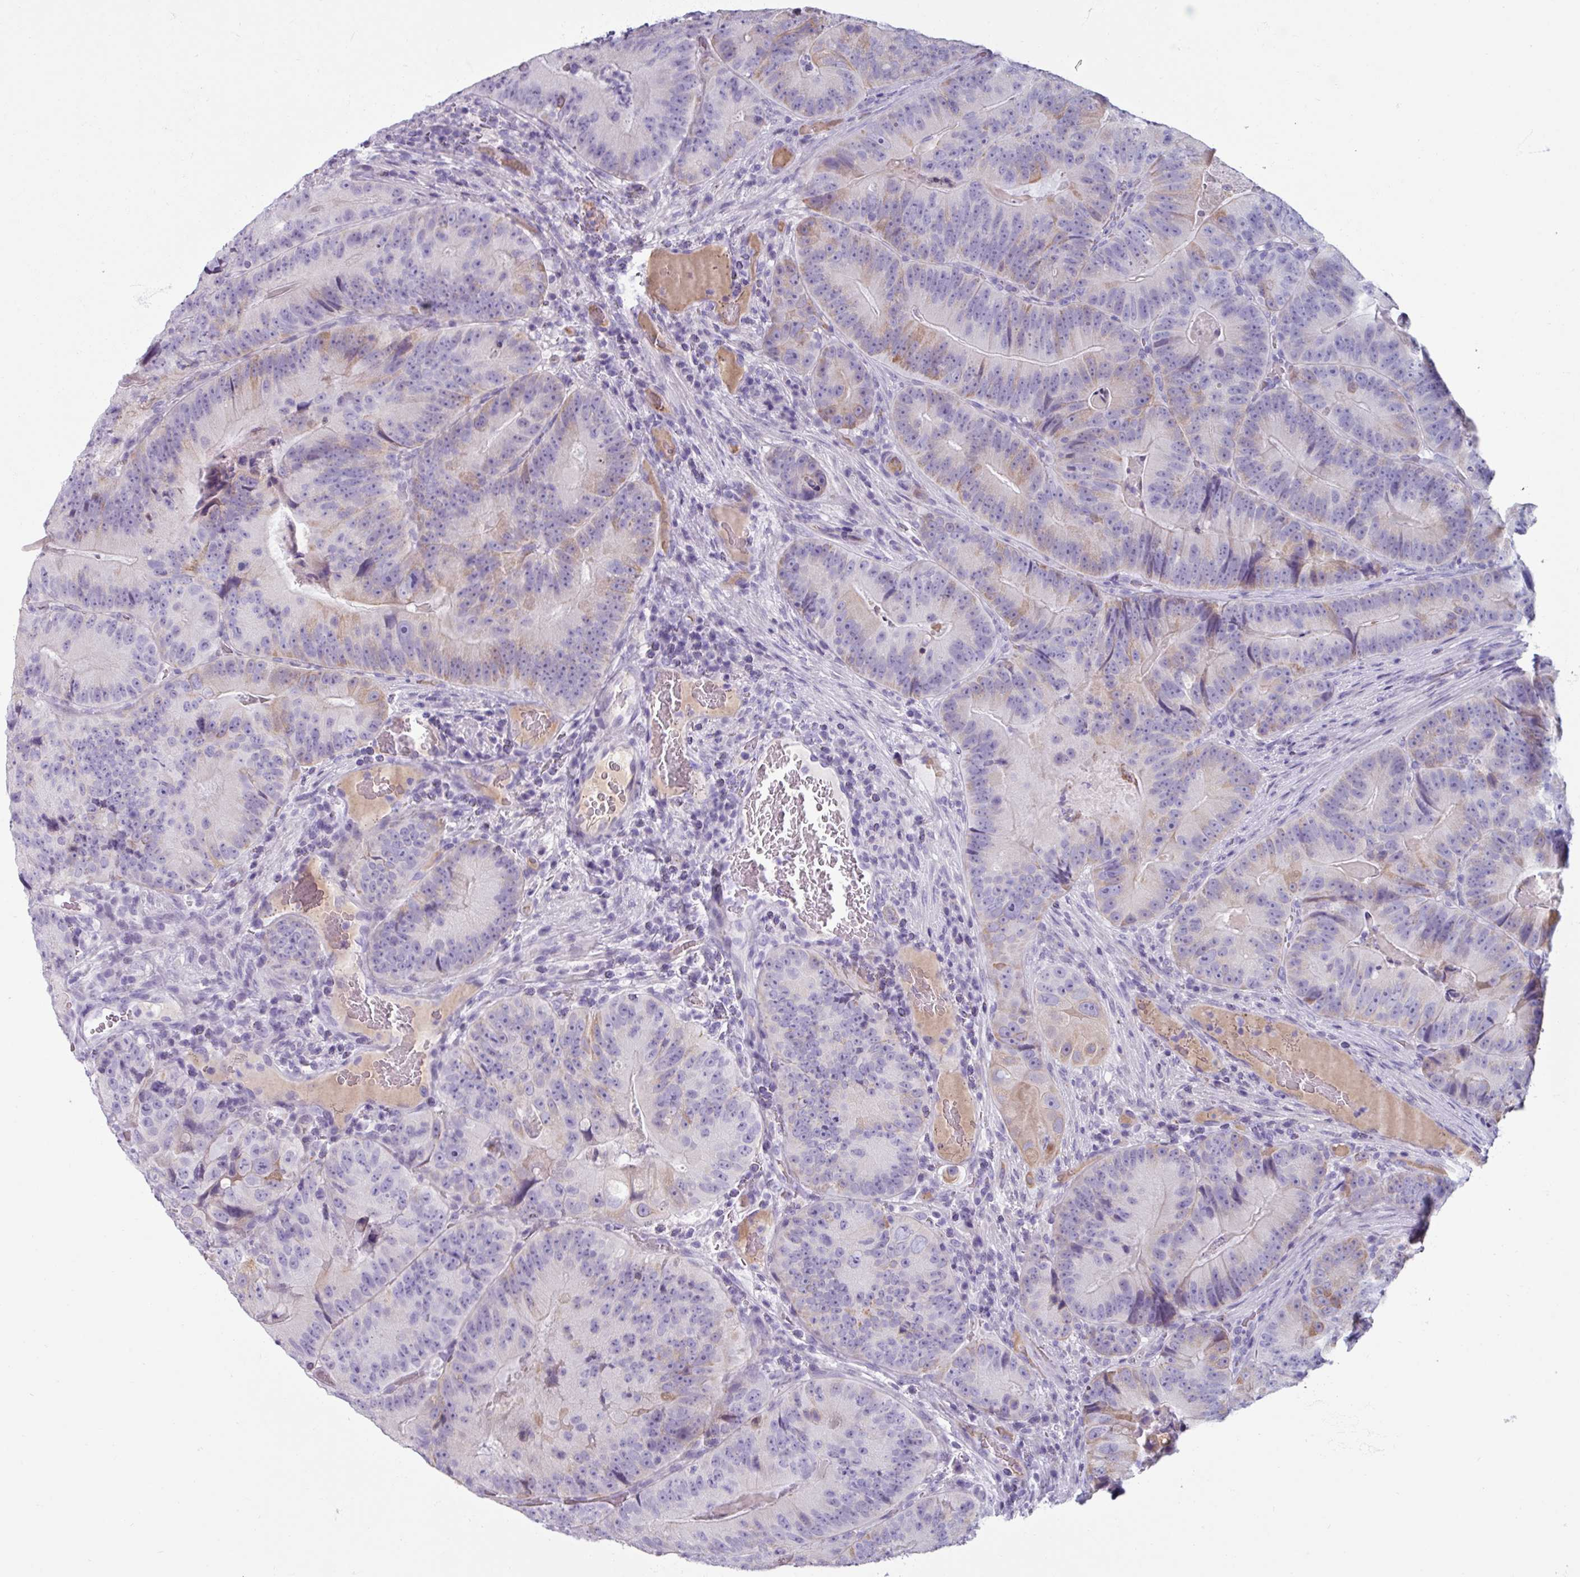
{"staining": {"intensity": "moderate", "quantity": "<25%", "location": "cytoplasmic/membranous"}, "tissue": "colorectal cancer", "cell_type": "Tumor cells", "image_type": "cancer", "snomed": [{"axis": "morphology", "description": "Adenocarcinoma, NOS"}, {"axis": "topography", "description": "Colon"}], "caption": "Colorectal adenocarcinoma was stained to show a protein in brown. There is low levels of moderate cytoplasmic/membranous staining in about <25% of tumor cells.", "gene": "SPESP1", "patient": {"sex": "female", "age": 86}}